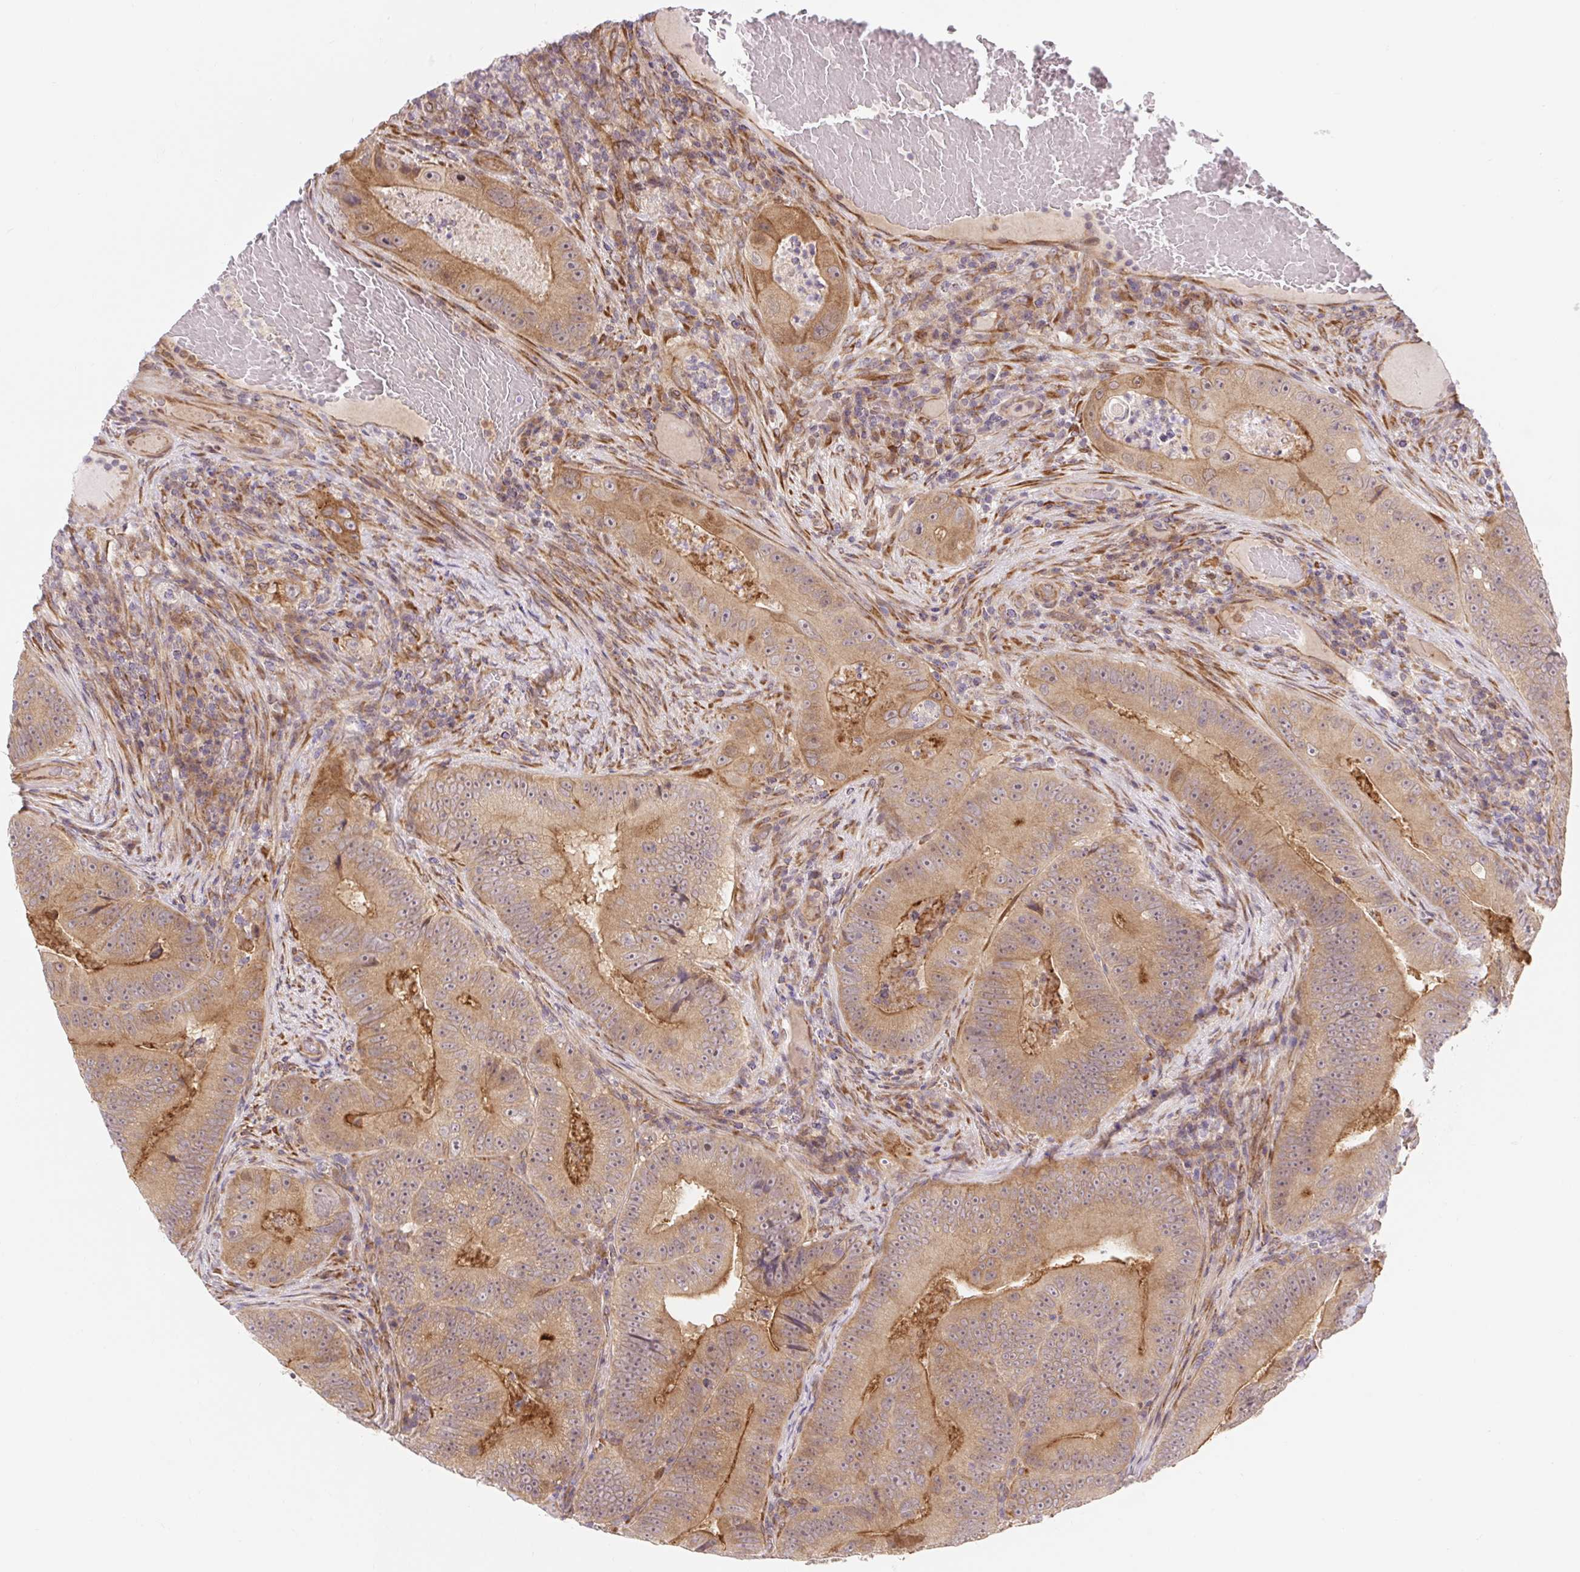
{"staining": {"intensity": "weak", "quantity": ">75%", "location": "cytoplasmic/membranous"}, "tissue": "colorectal cancer", "cell_type": "Tumor cells", "image_type": "cancer", "snomed": [{"axis": "morphology", "description": "Adenocarcinoma, NOS"}, {"axis": "topography", "description": "Colon"}], "caption": "The image exhibits staining of colorectal adenocarcinoma, revealing weak cytoplasmic/membranous protein positivity (brown color) within tumor cells.", "gene": "LYPD5", "patient": {"sex": "female", "age": 86}}